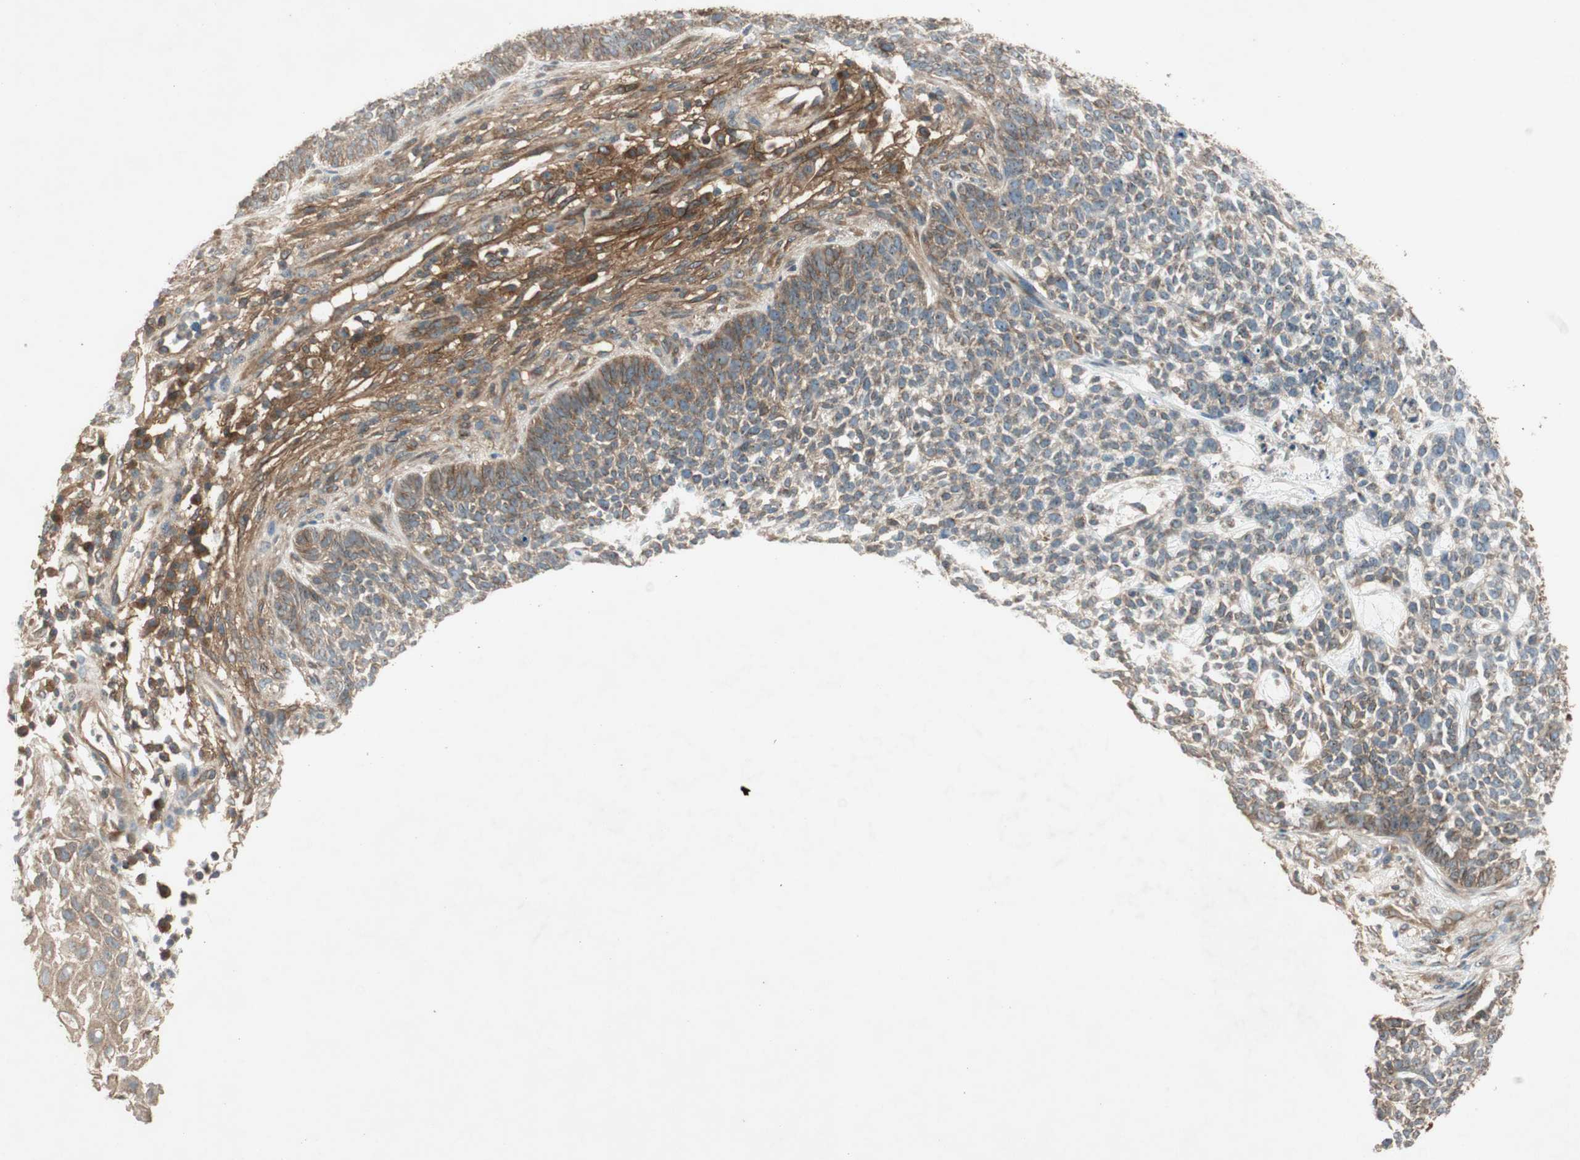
{"staining": {"intensity": "moderate", "quantity": ">75%", "location": "cytoplasmic/membranous"}, "tissue": "skin cancer", "cell_type": "Tumor cells", "image_type": "cancer", "snomed": [{"axis": "morphology", "description": "Basal cell carcinoma"}, {"axis": "topography", "description": "Skin"}], "caption": "Protein staining displays moderate cytoplasmic/membranous staining in about >75% of tumor cells in skin basal cell carcinoma.", "gene": "BTN3A3", "patient": {"sex": "female", "age": 84}}